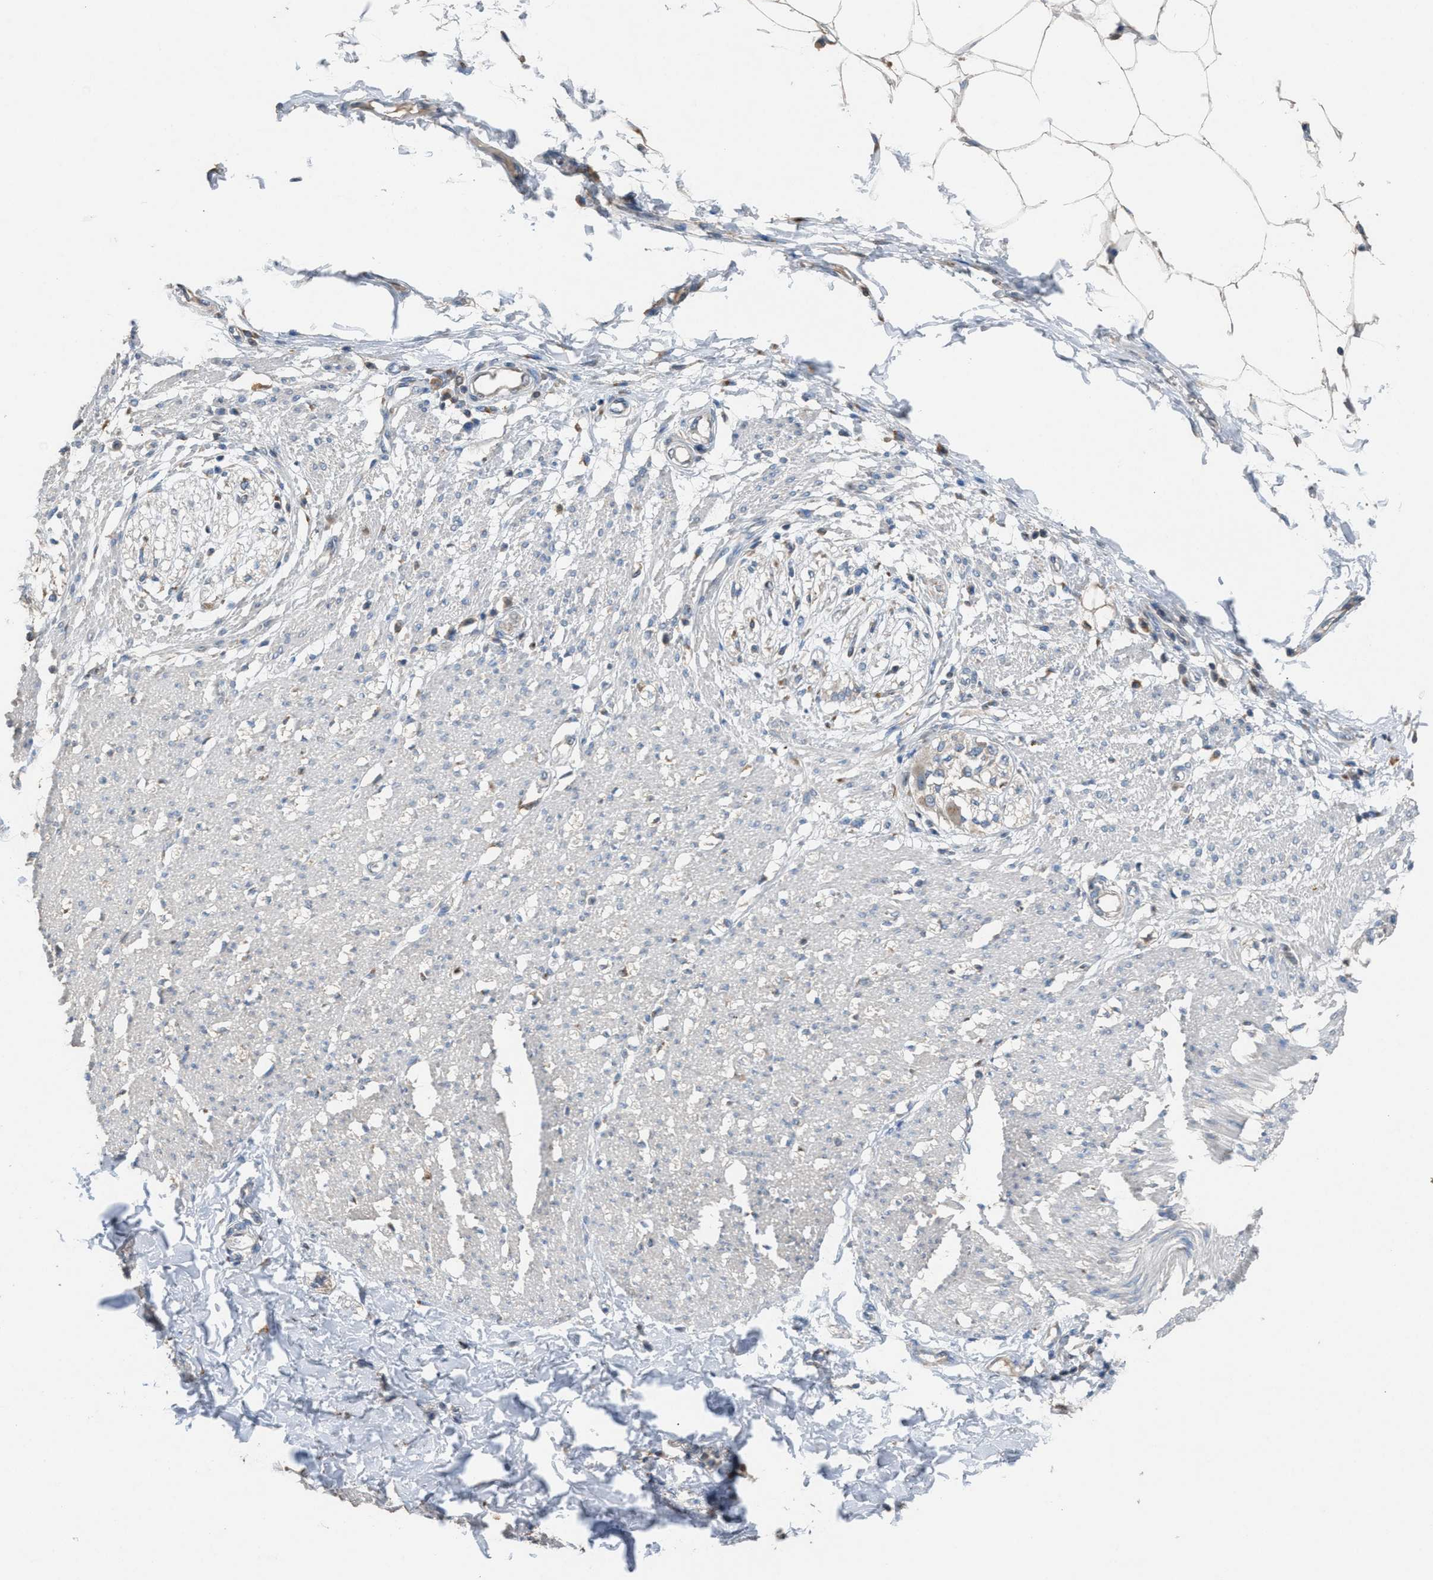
{"staining": {"intensity": "weak", "quantity": "25%-75%", "location": "cytoplasmic/membranous"}, "tissue": "smooth muscle", "cell_type": "Smooth muscle cells", "image_type": "normal", "snomed": [{"axis": "morphology", "description": "Normal tissue, NOS"}, {"axis": "morphology", "description": "Adenocarcinoma, NOS"}, {"axis": "topography", "description": "Colon"}, {"axis": "topography", "description": "Peripheral nerve tissue"}], "caption": "Immunohistochemistry image of normal smooth muscle: human smooth muscle stained using IHC demonstrates low levels of weak protein expression localized specifically in the cytoplasmic/membranous of smooth muscle cells, appearing as a cytoplasmic/membranous brown color.", "gene": "TPK1", "patient": {"sex": "male", "age": 14}}